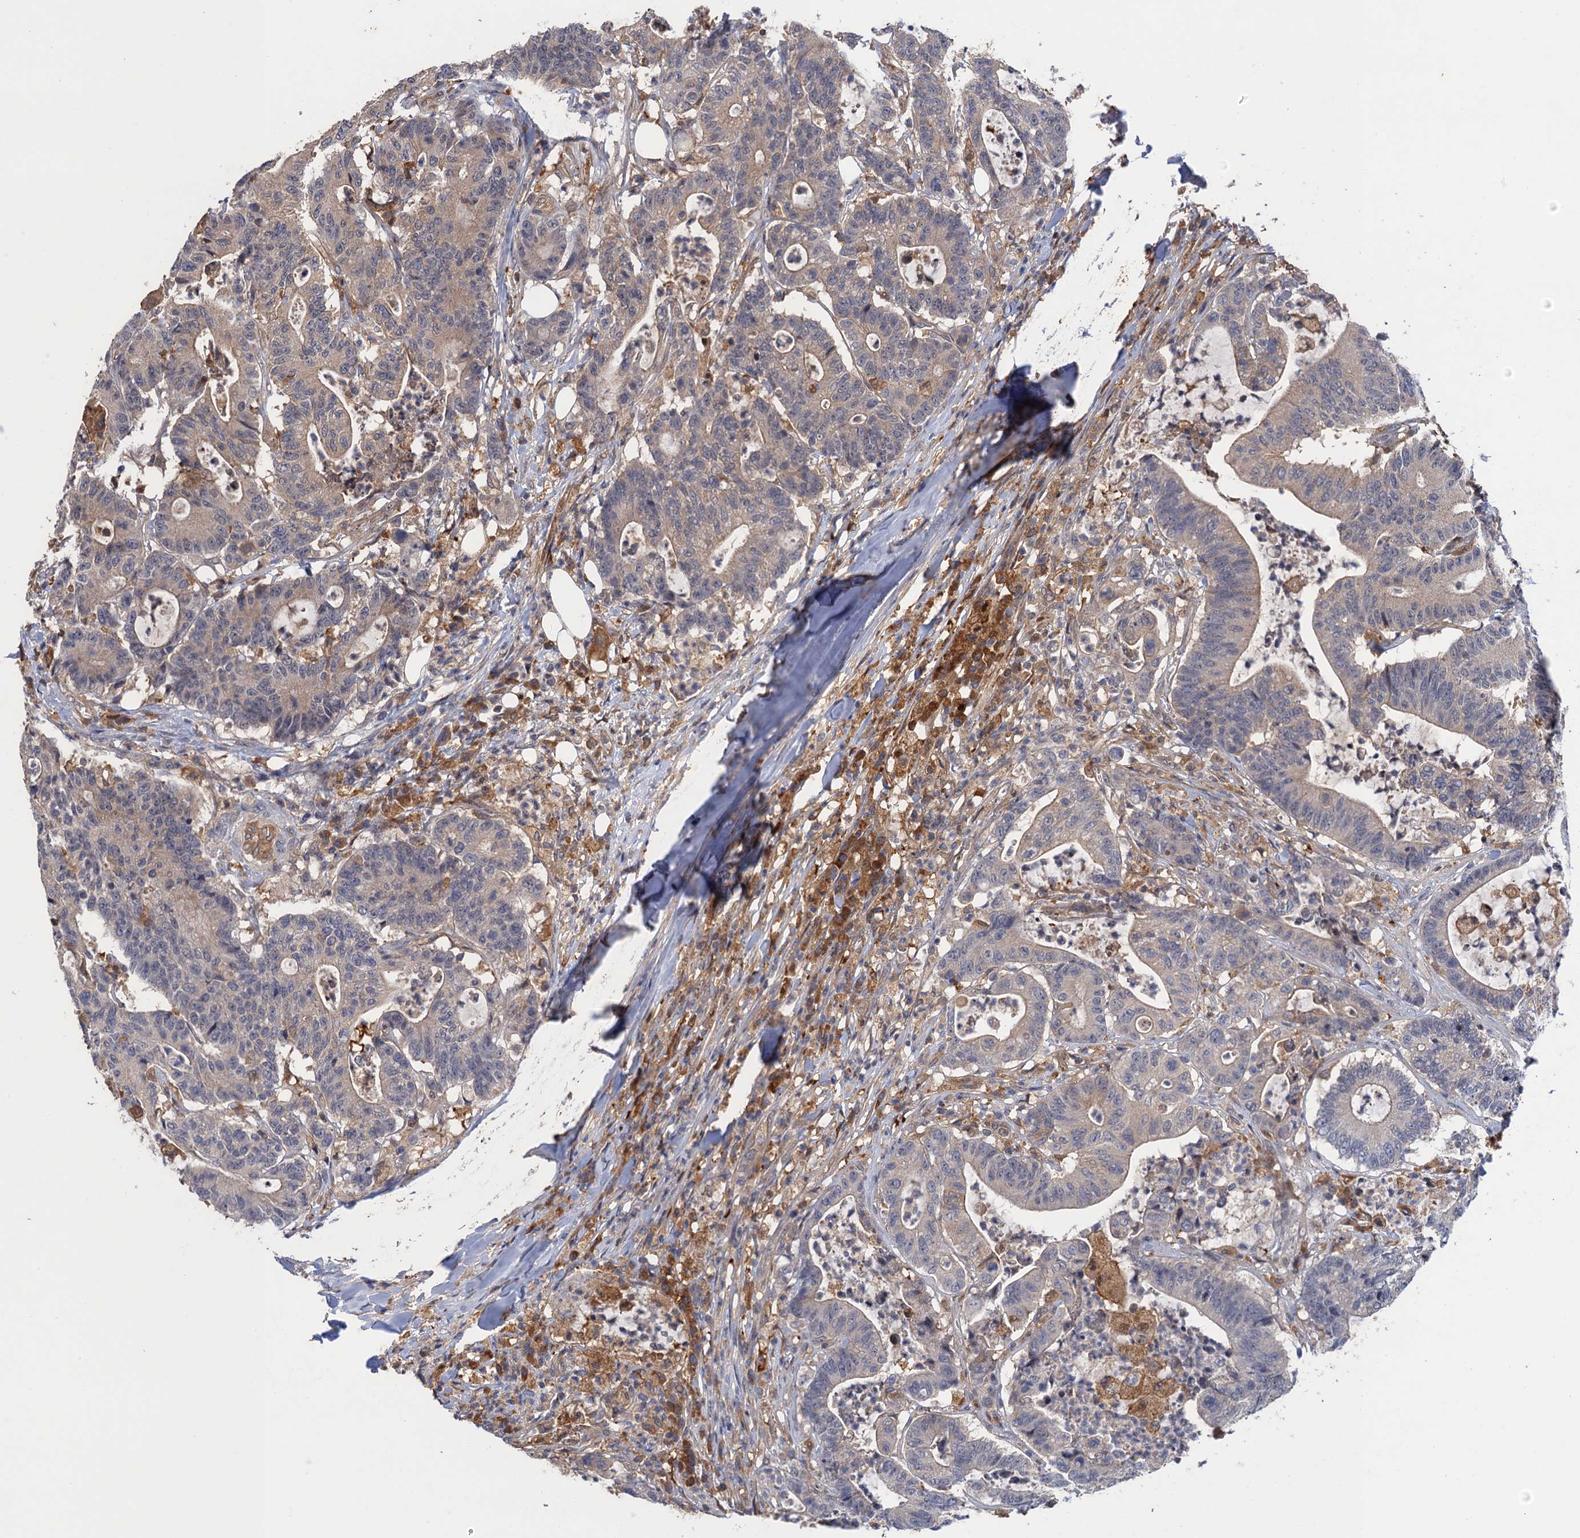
{"staining": {"intensity": "weak", "quantity": "25%-75%", "location": "cytoplasmic/membranous"}, "tissue": "colorectal cancer", "cell_type": "Tumor cells", "image_type": "cancer", "snomed": [{"axis": "morphology", "description": "Adenocarcinoma, NOS"}, {"axis": "topography", "description": "Colon"}], "caption": "Tumor cells show low levels of weak cytoplasmic/membranous staining in approximately 25%-75% of cells in colorectal cancer. (IHC, brightfield microscopy, high magnification).", "gene": "NEK8", "patient": {"sex": "female", "age": 84}}